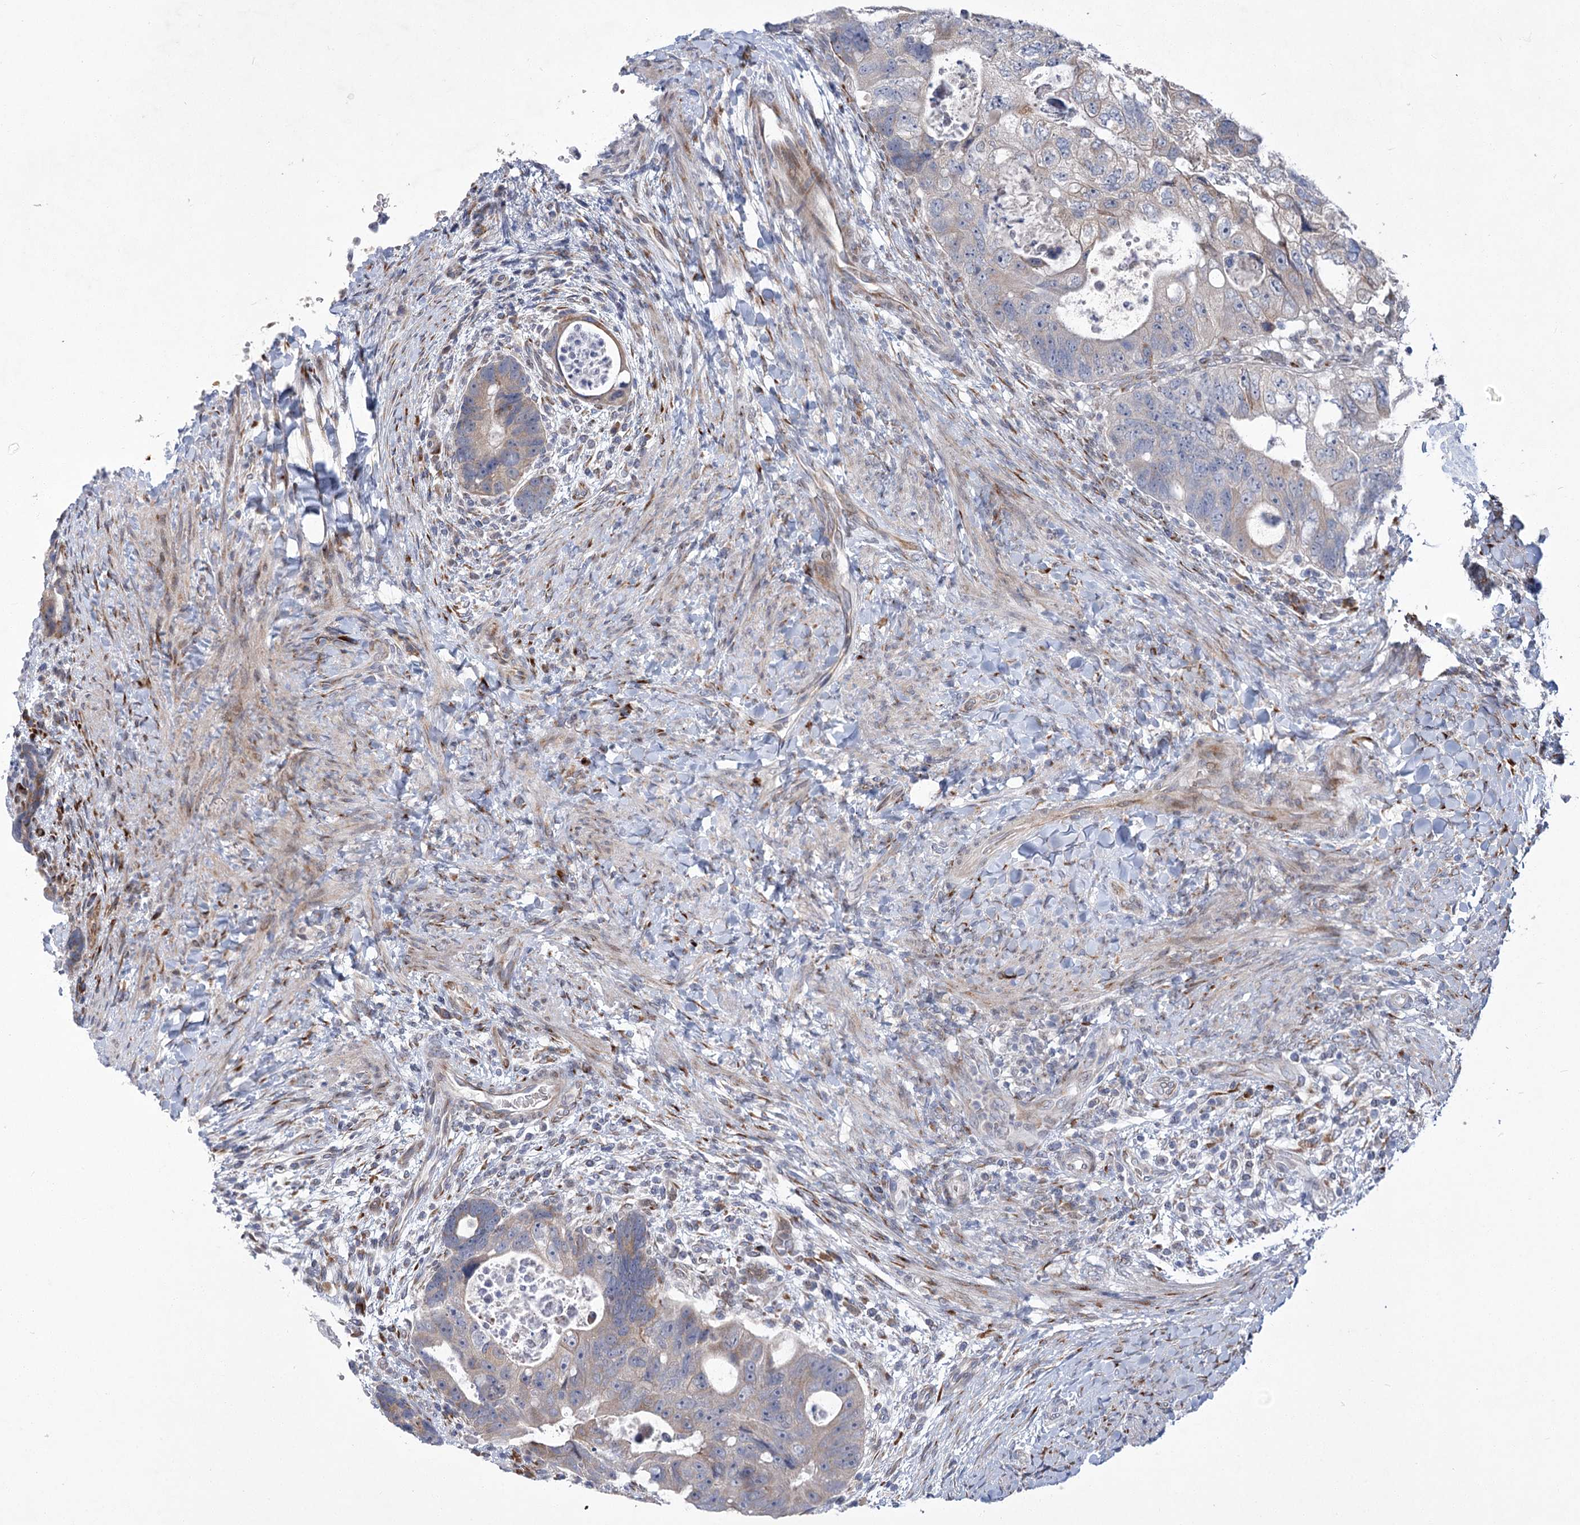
{"staining": {"intensity": "weak", "quantity": "<25%", "location": "cytoplasmic/membranous"}, "tissue": "colorectal cancer", "cell_type": "Tumor cells", "image_type": "cancer", "snomed": [{"axis": "morphology", "description": "Adenocarcinoma, NOS"}, {"axis": "topography", "description": "Rectum"}], "caption": "Immunohistochemistry of human colorectal cancer exhibits no staining in tumor cells.", "gene": "GCNT4", "patient": {"sex": "male", "age": 59}}